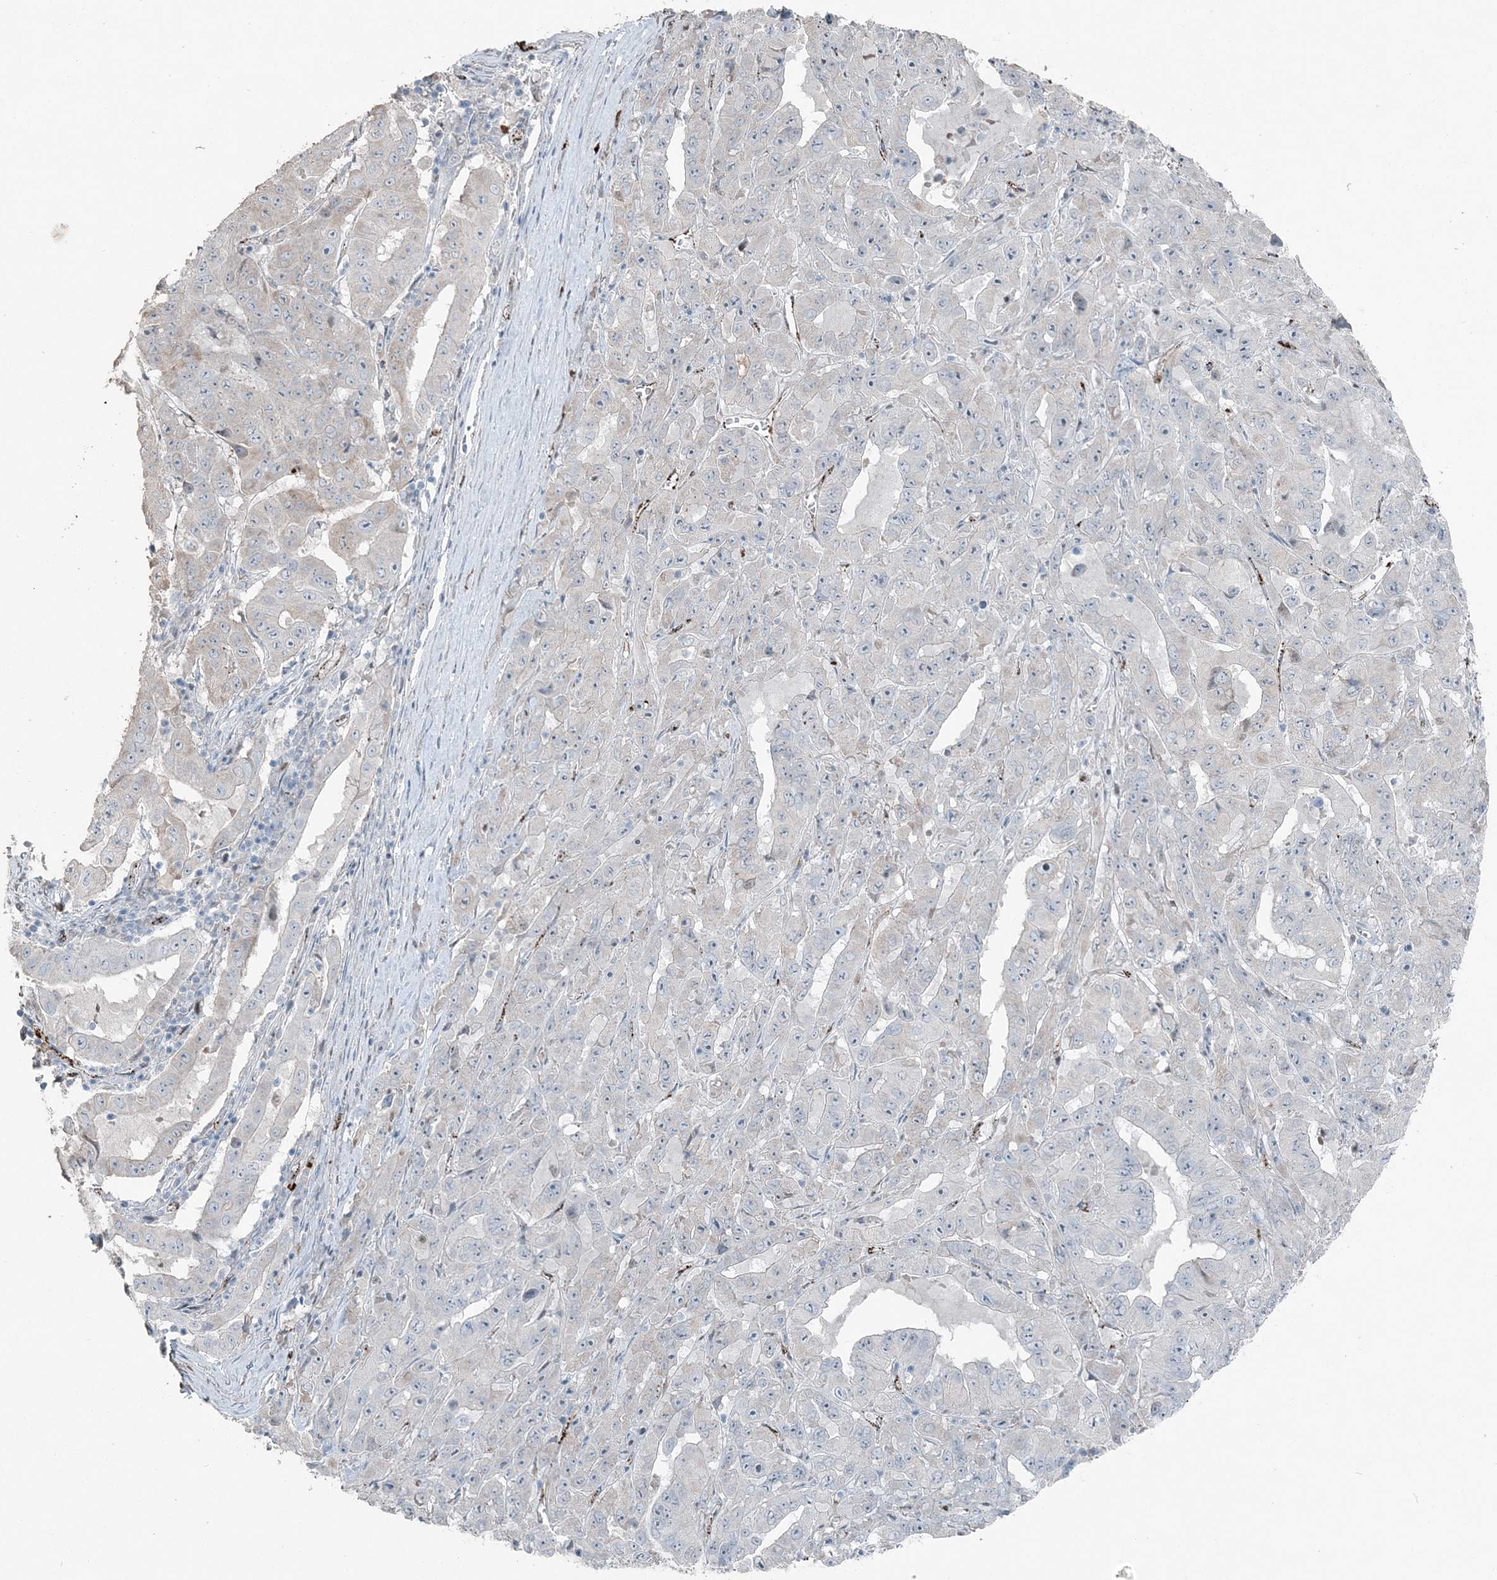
{"staining": {"intensity": "negative", "quantity": "none", "location": "none"}, "tissue": "pancreatic cancer", "cell_type": "Tumor cells", "image_type": "cancer", "snomed": [{"axis": "morphology", "description": "Adenocarcinoma, NOS"}, {"axis": "topography", "description": "Pancreas"}], "caption": "IHC image of neoplastic tissue: pancreatic cancer stained with DAB (3,3'-diaminobenzidine) reveals no significant protein positivity in tumor cells.", "gene": "ELOVL7", "patient": {"sex": "male", "age": 63}}